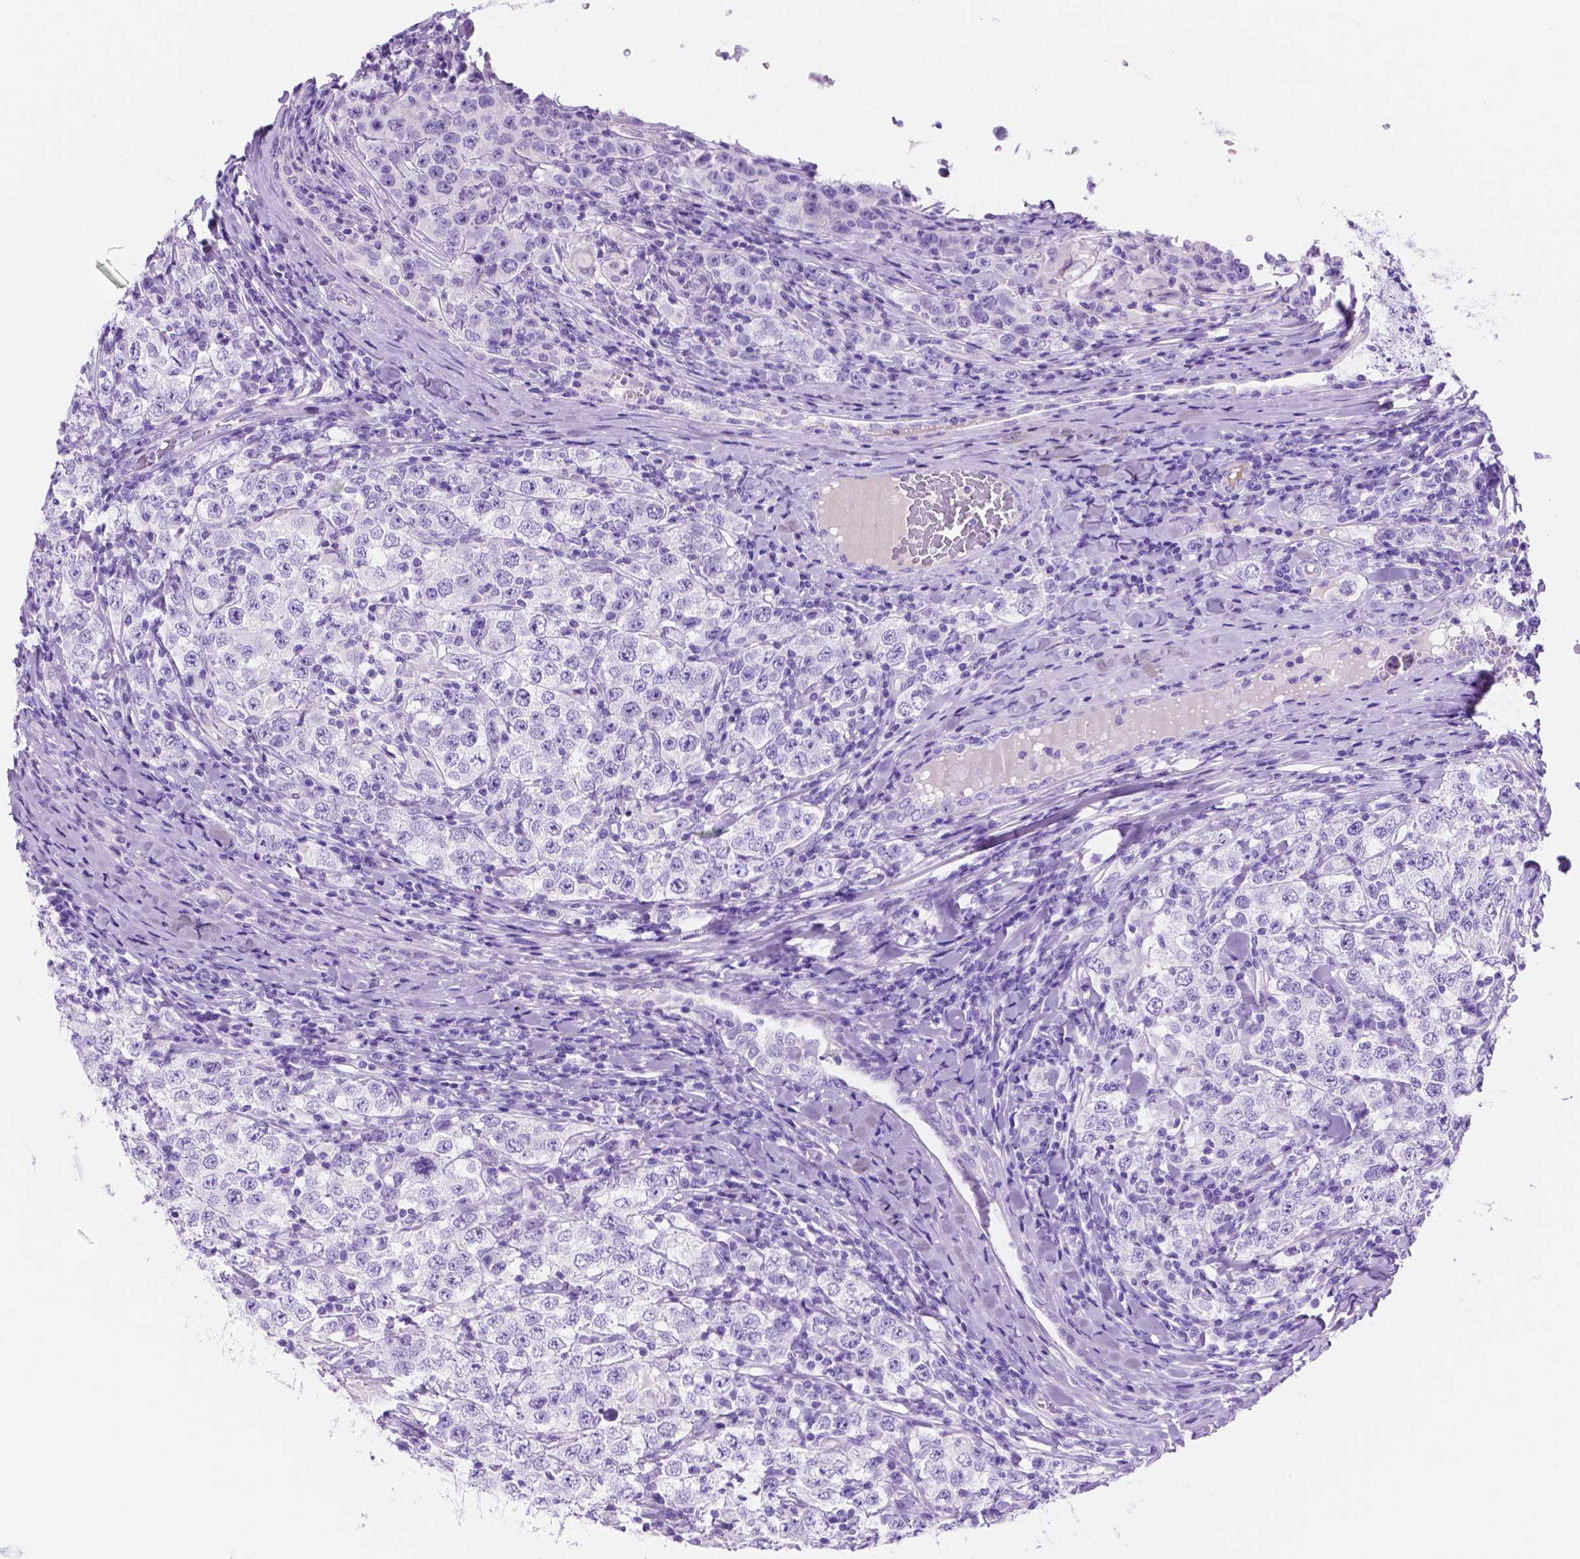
{"staining": {"intensity": "negative", "quantity": "none", "location": "none"}, "tissue": "testis cancer", "cell_type": "Tumor cells", "image_type": "cancer", "snomed": [{"axis": "morphology", "description": "Seminoma, NOS"}, {"axis": "morphology", "description": "Carcinoma, Embryonal, NOS"}, {"axis": "topography", "description": "Testis"}], "caption": "This is a histopathology image of immunohistochemistry staining of testis embryonal carcinoma, which shows no staining in tumor cells.", "gene": "FOXB2", "patient": {"sex": "male", "age": 41}}